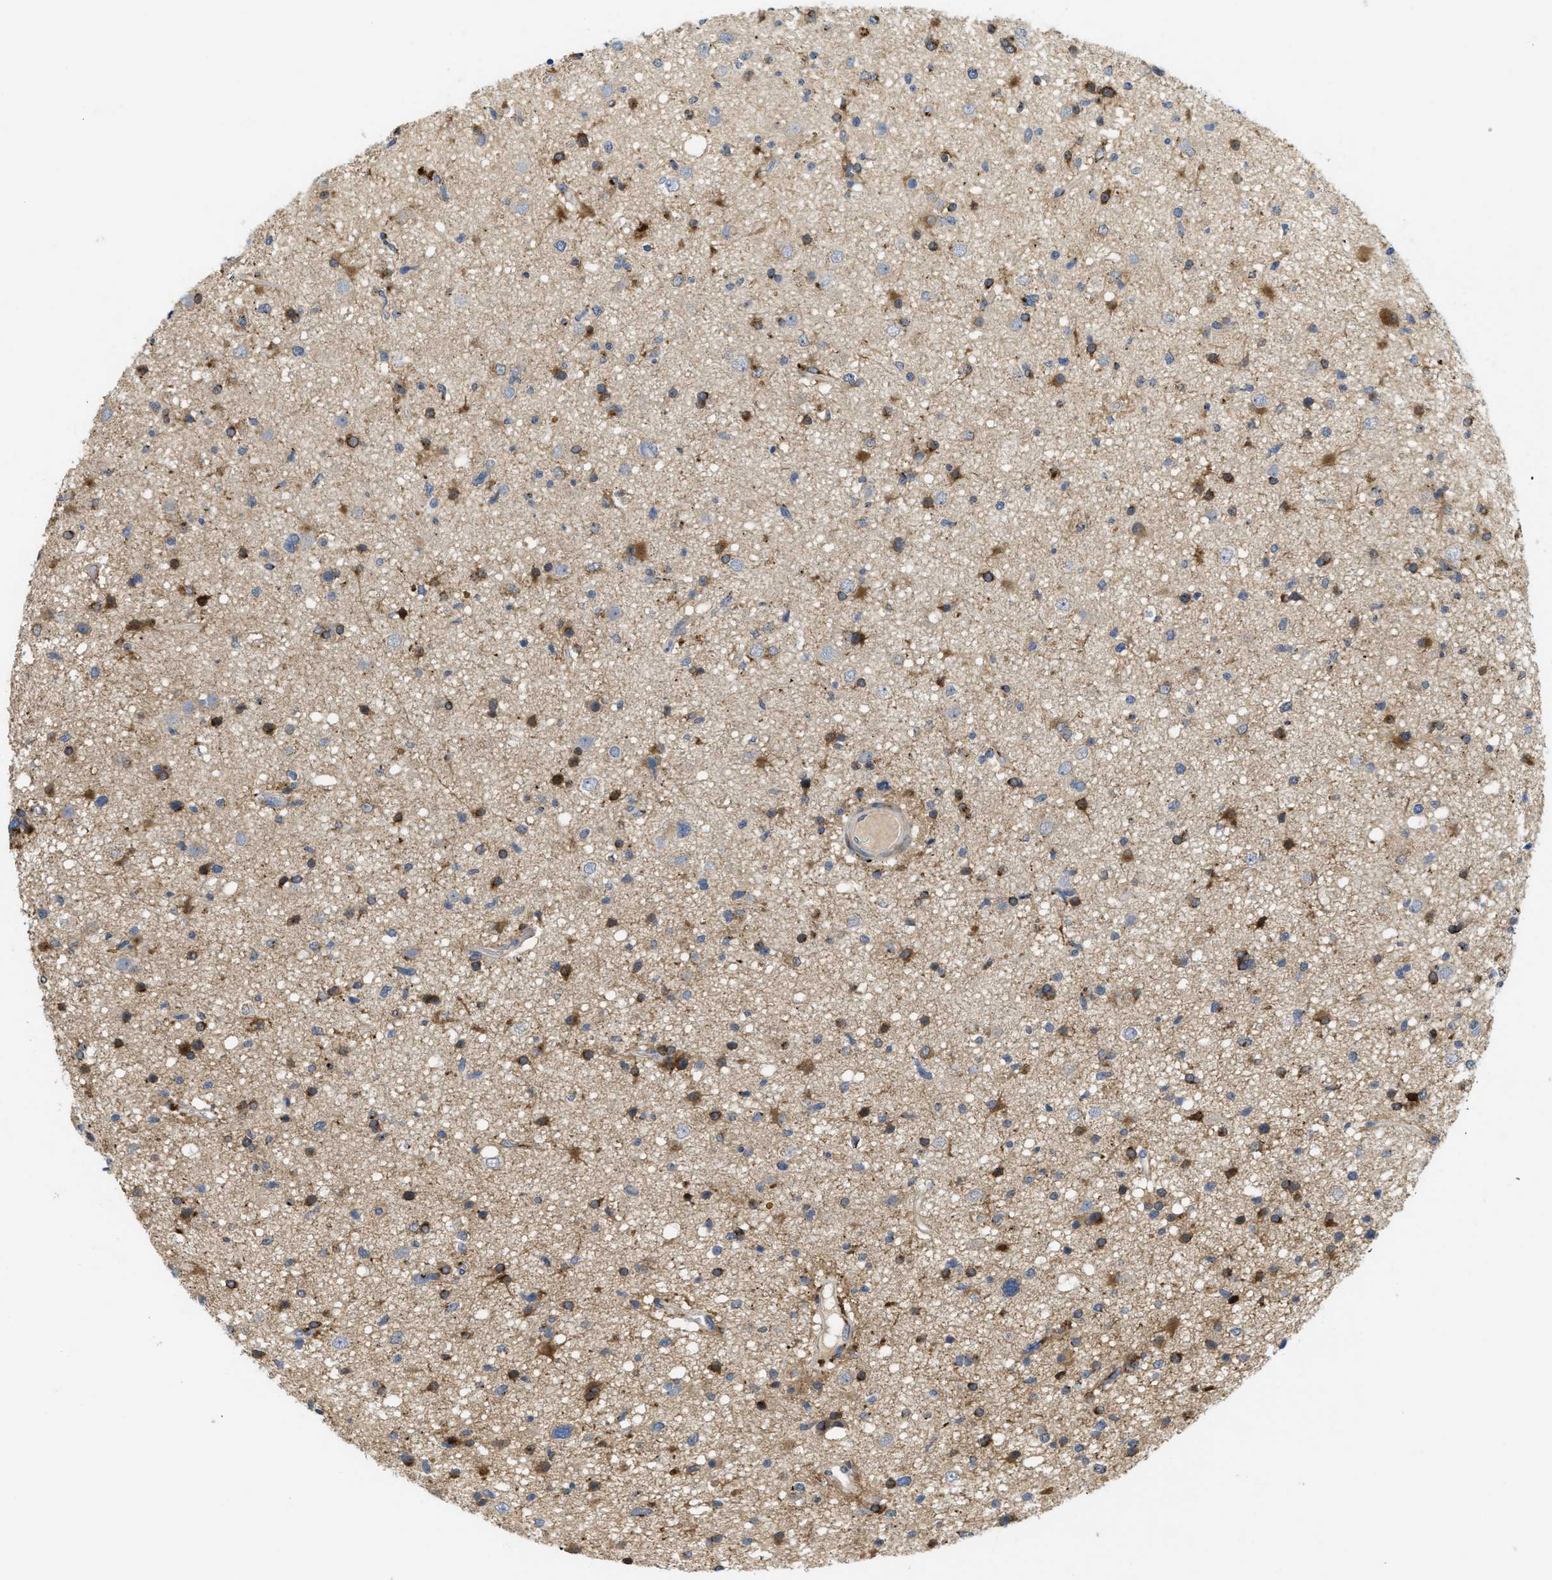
{"staining": {"intensity": "moderate", "quantity": ">75%", "location": "cytoplasmic/membranous"}, "tissue": "glioma", "cell_type": "Tumor cells", "image_type": "cancer", "snomed": [{"axis": "morphology", "description": "Glioma, malignant, High grade"}, {"axis": "topography", "description": "Brain"}], "caption": "Tumor cells display moderate cytoplasmic/membranous expression in approximately >75% of cells in glioma. The protein of interest is stained brown, and the nuclei are stained in blue (DAB (3,3'-diaminobenzidine) IHC with brightfield microscopy, high magnification).", "gene": "ZNF70", "patient": {"sex": "male", "age": 33}}